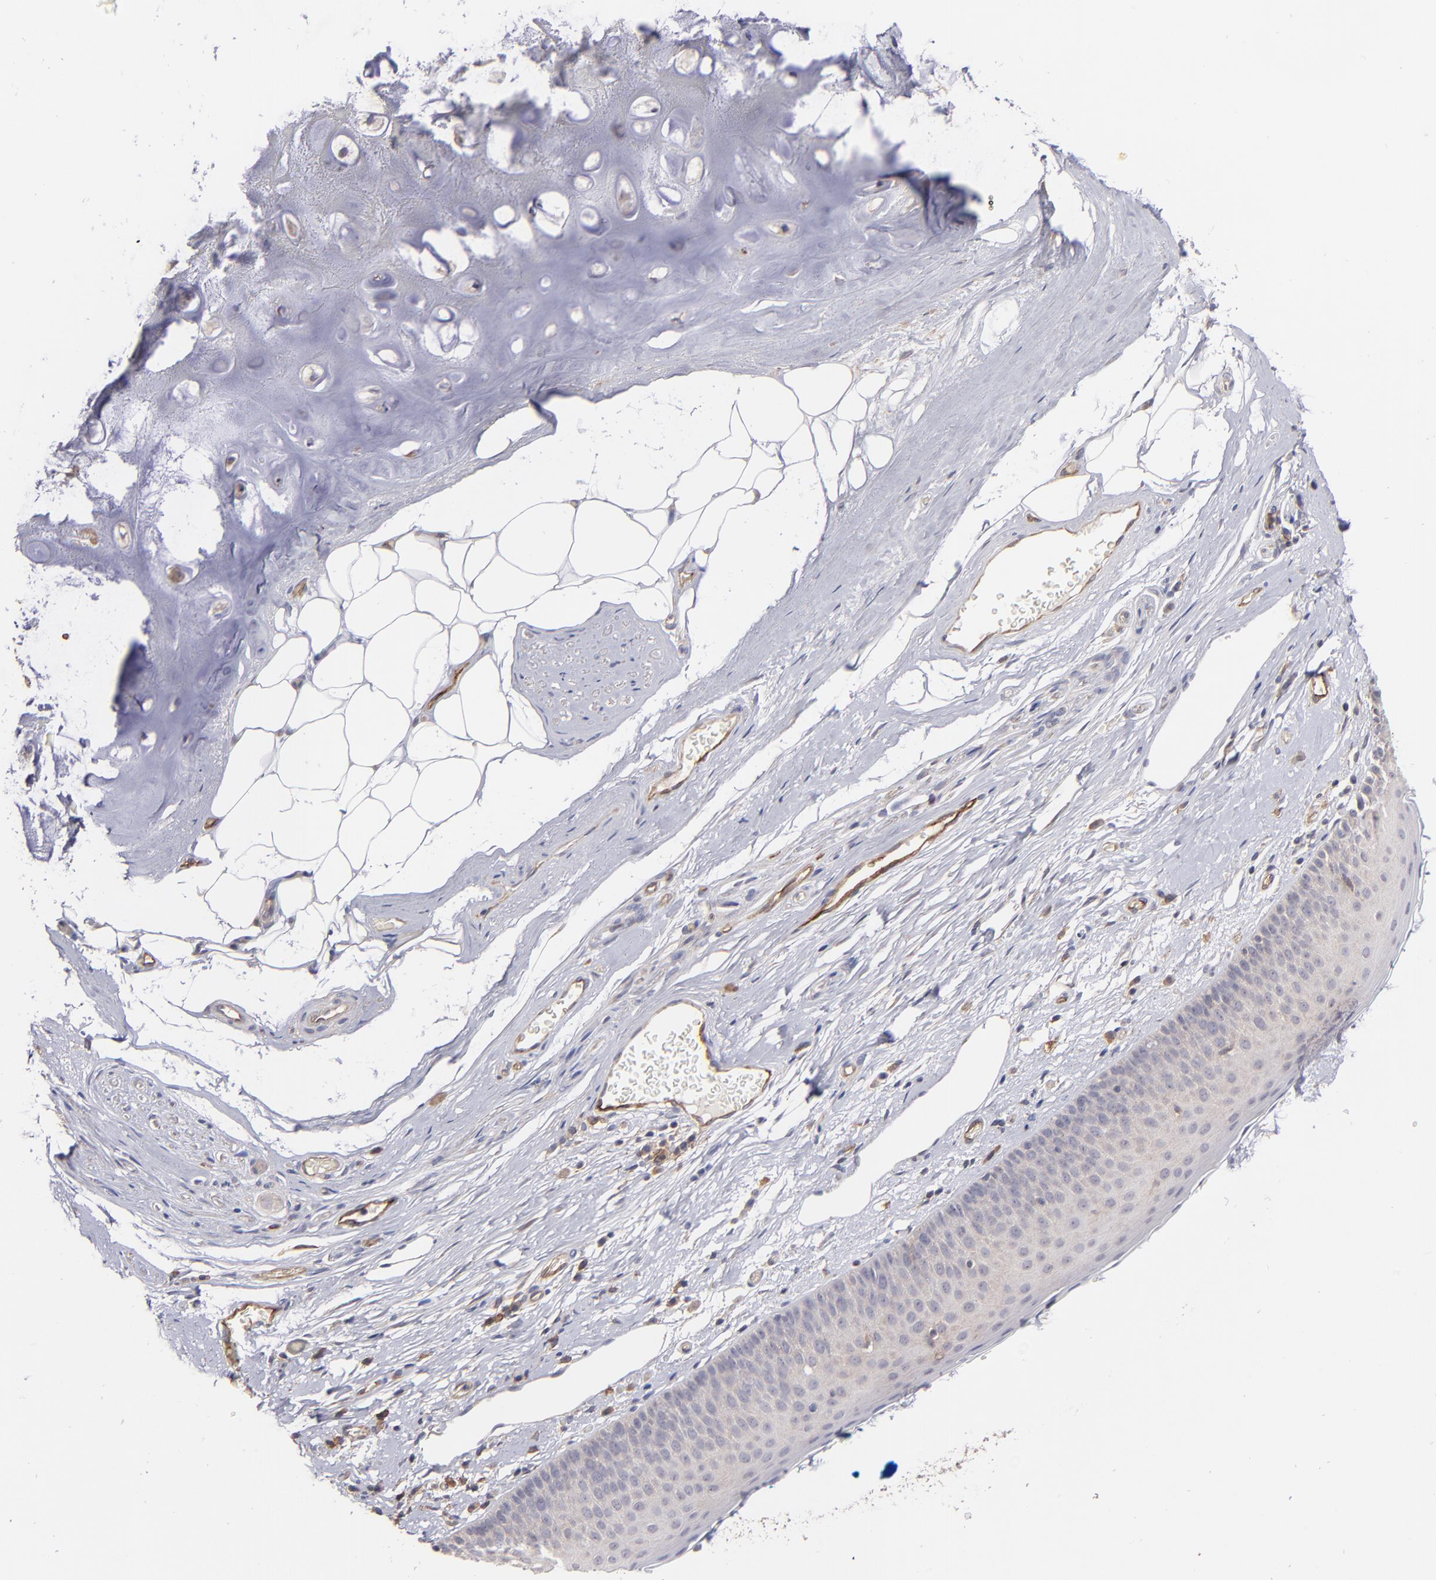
{"staining": {"intensity": "negative", "quantity": "none", "location": "none"}, "tissue": "nasopharynx", "cell_type": "Respiratory epithelial cells", "image_type": "normal", "snomed": [{"axis": "morphology", "description": "Normal tissue, NOS"}, {"axis": "topography", "description": "Nasopharynx"}], "caption": "Immunohistochemistry (IHC) histopathology image of normal human nasopharynx stained for a protein (brown), which displays no staining in respiratory epithelial cells.", "gene": "ICAM1", "patient": {"sex": "male", "age": 56}}